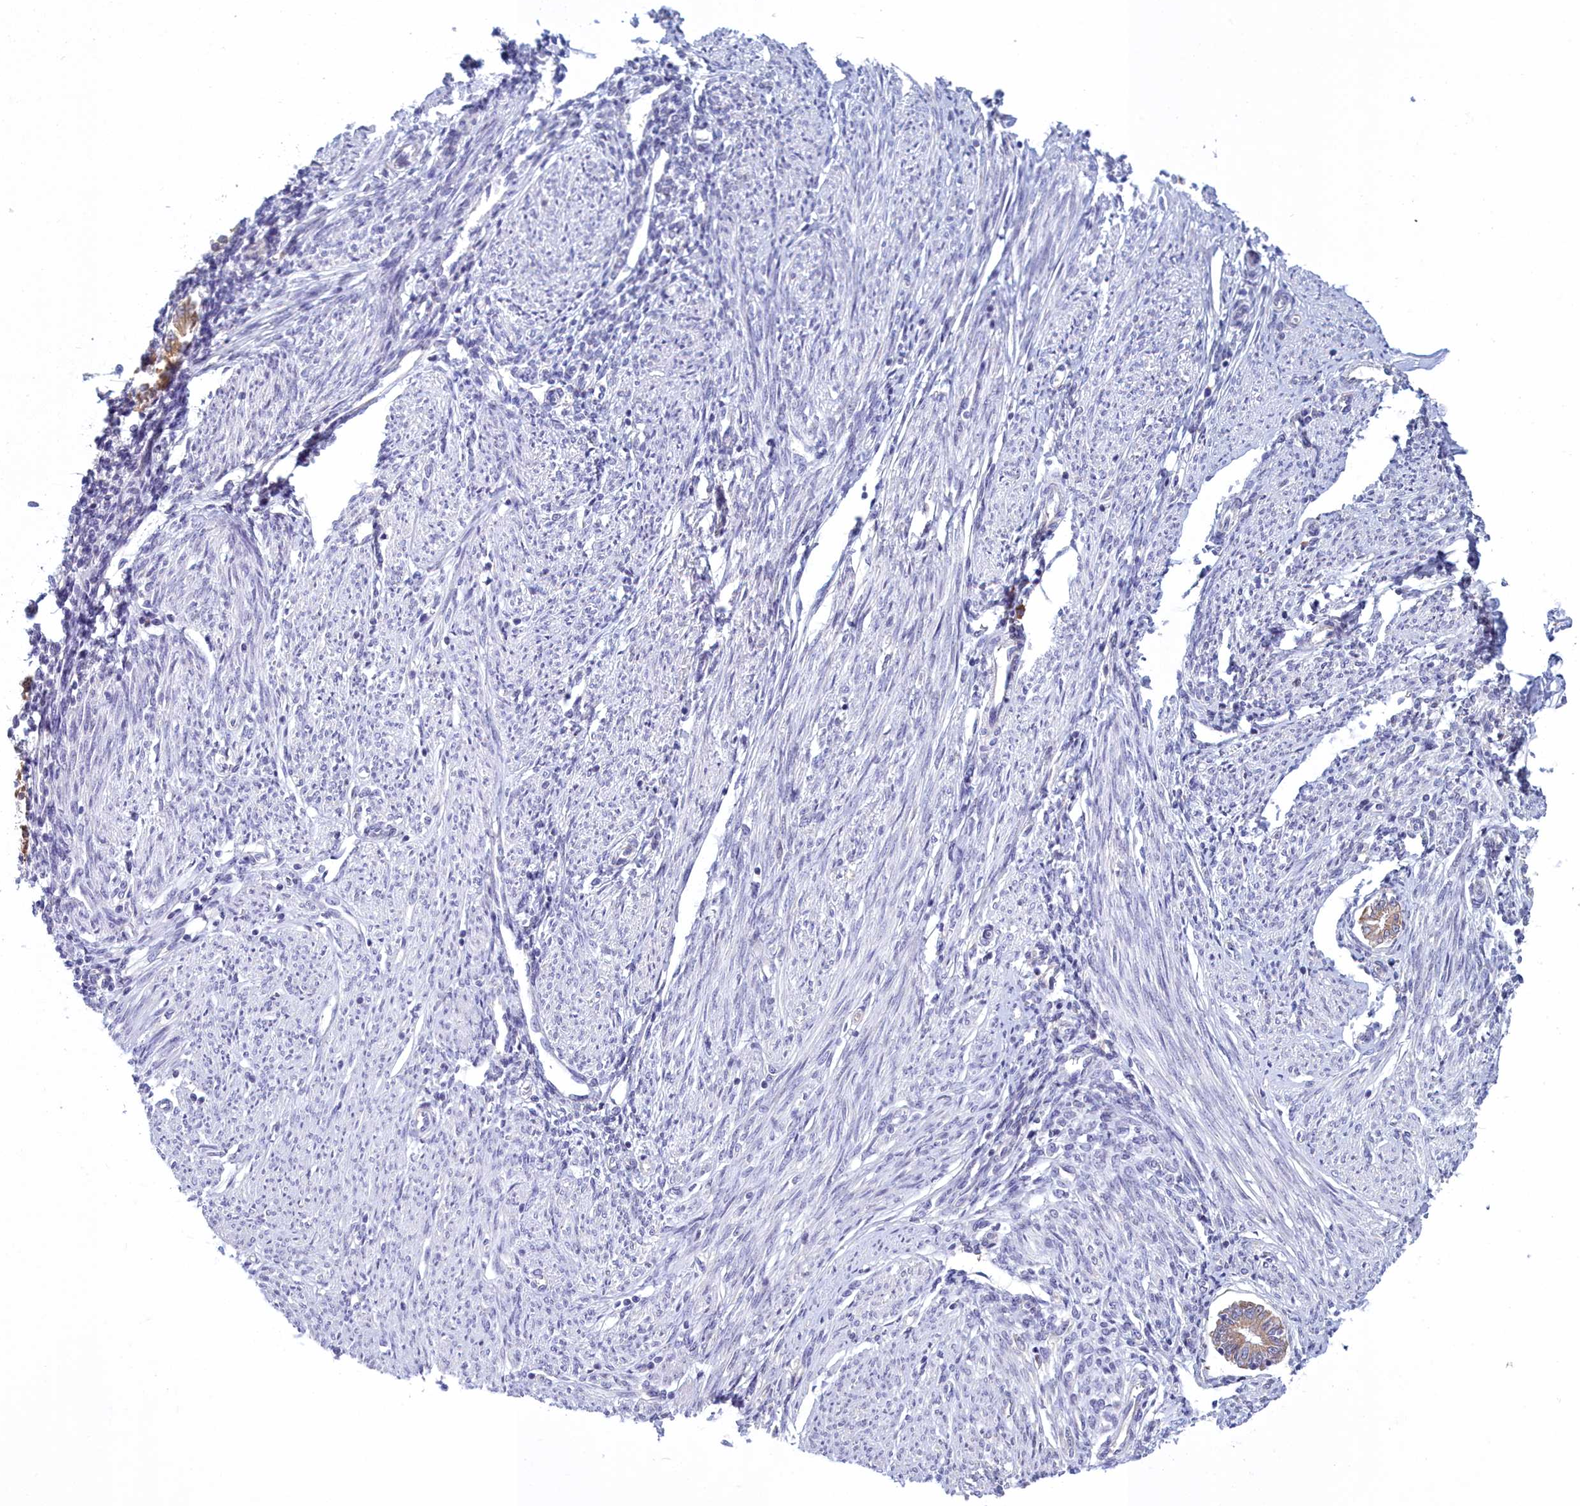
{"staining": {"intensity": "negative", "quantity": "none", "location": "none"}, "tissue": "endometrium", "cell_type": "Cells in endometrial stroma", "image_type": "normal", "snomed": [{"axis": "morphology", "description": "Normal tissue, NOS"}, {"axis": "topography", "description": "Uterus"}, {"axis": "topography", "description": "Endometrium"}], "caption": "High magnification brightfield microscopy of normal endometrium stained with DAB (brown) and counterstained with hematoxylin (blue): cells in endometrial stroma show no significant positivity. The staining is performed using DAB brown chromogen with nuclei counter-stained in using hematoxylin.", "gene": "HM13", "patient": {"sex": "female", "age": 48}}